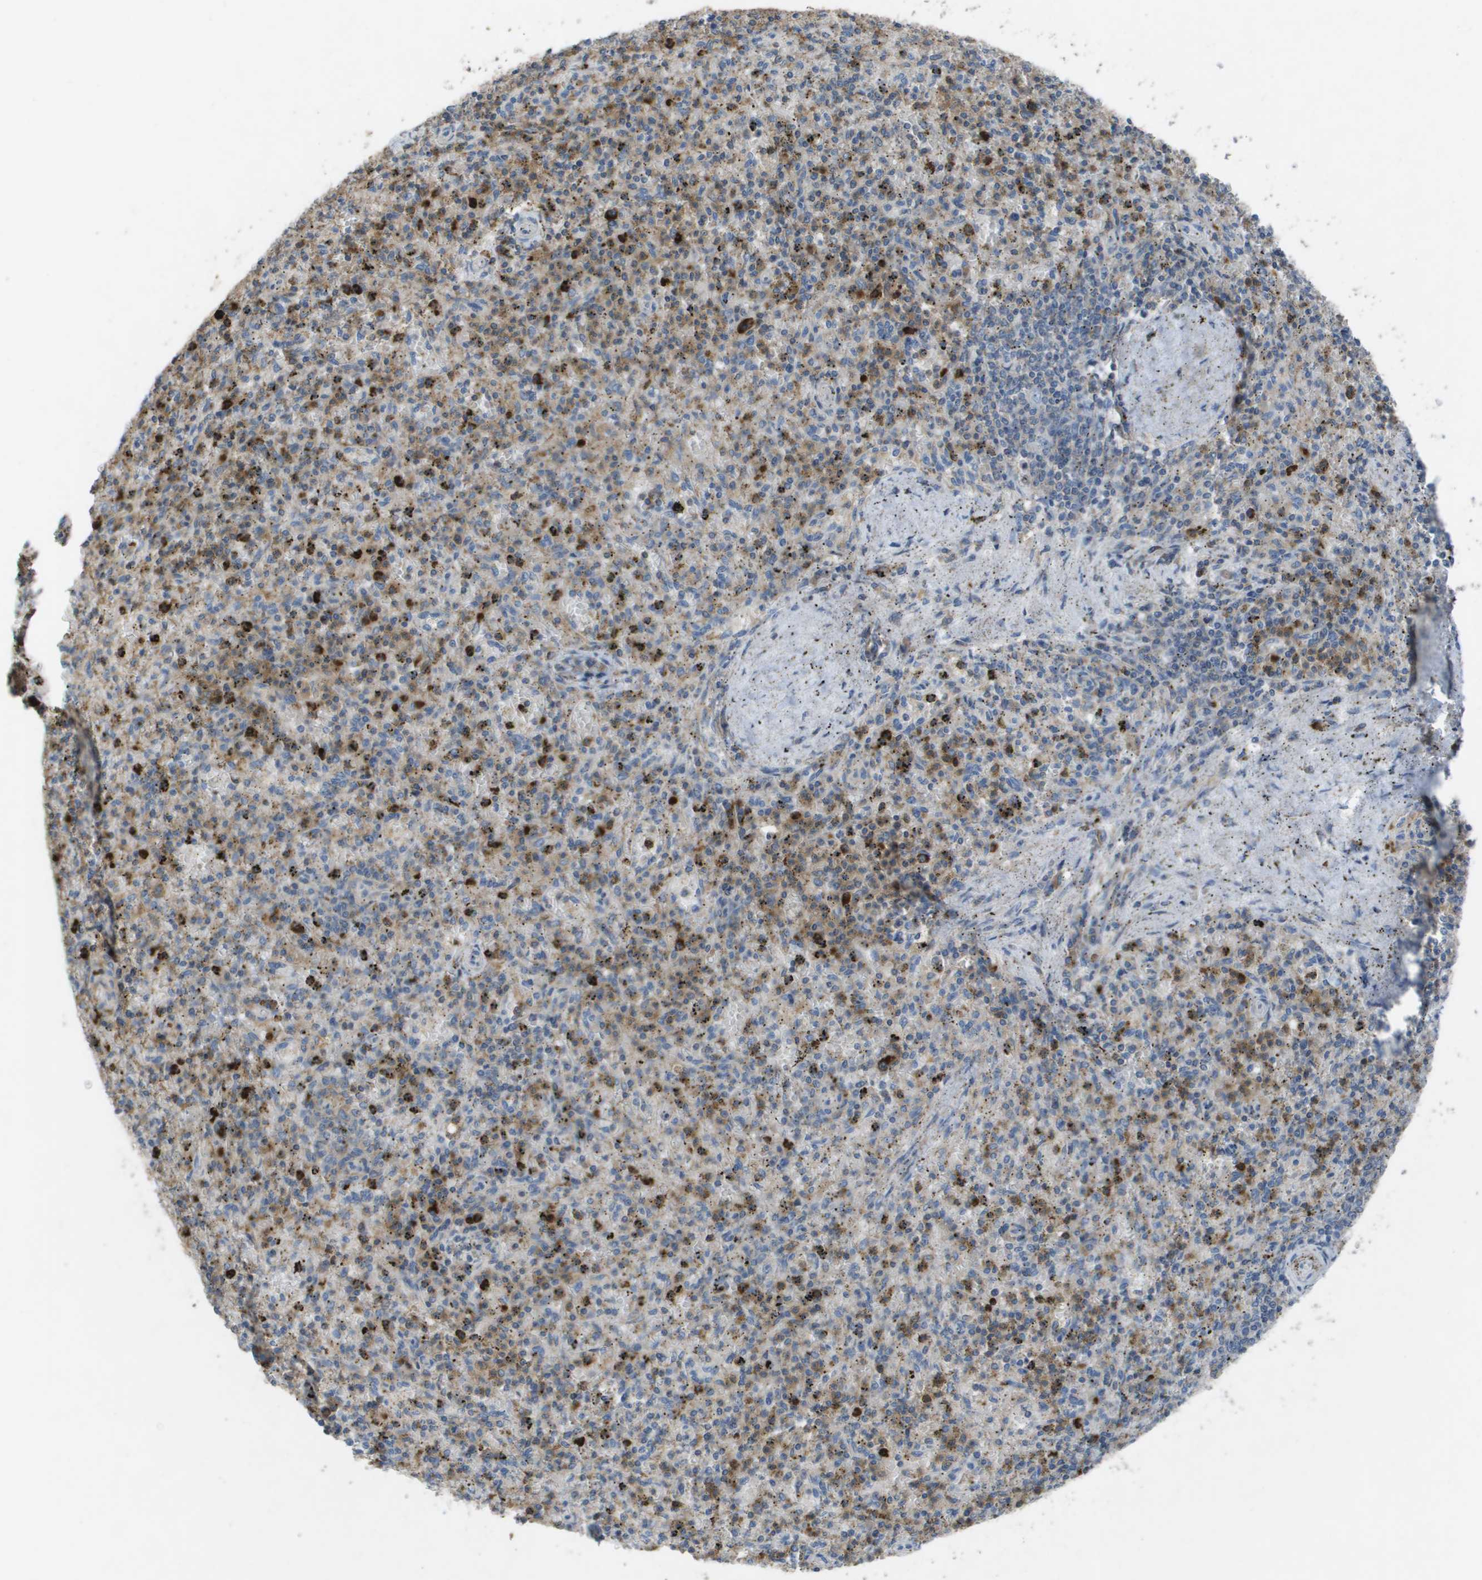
{"staining": {"intensity": "moderate", "quantity": "25%-75%", "location": "cytoplasmic/membranous"}, "tissue": "spleen", "cell_type": "Cells in red pulp", "image_type": "normal", "snomed": [{"axis": "morphology", "description": "Normal tissue, NOS"}, {"axis": "topography", "description": "Spleen"}], "caption": "Spleen was stained to show a protein in brown. There is medium levels of moderate cytoplasmic/membranous expression in about 25%-75% of cells in red pulp. The protein is stained brown, and the nuclei are stained in blue (DAB IHC with brightfield microscopy, high magnification).", "gene": "CLCA4", "patient": {"sex": "male", "age": 72}}